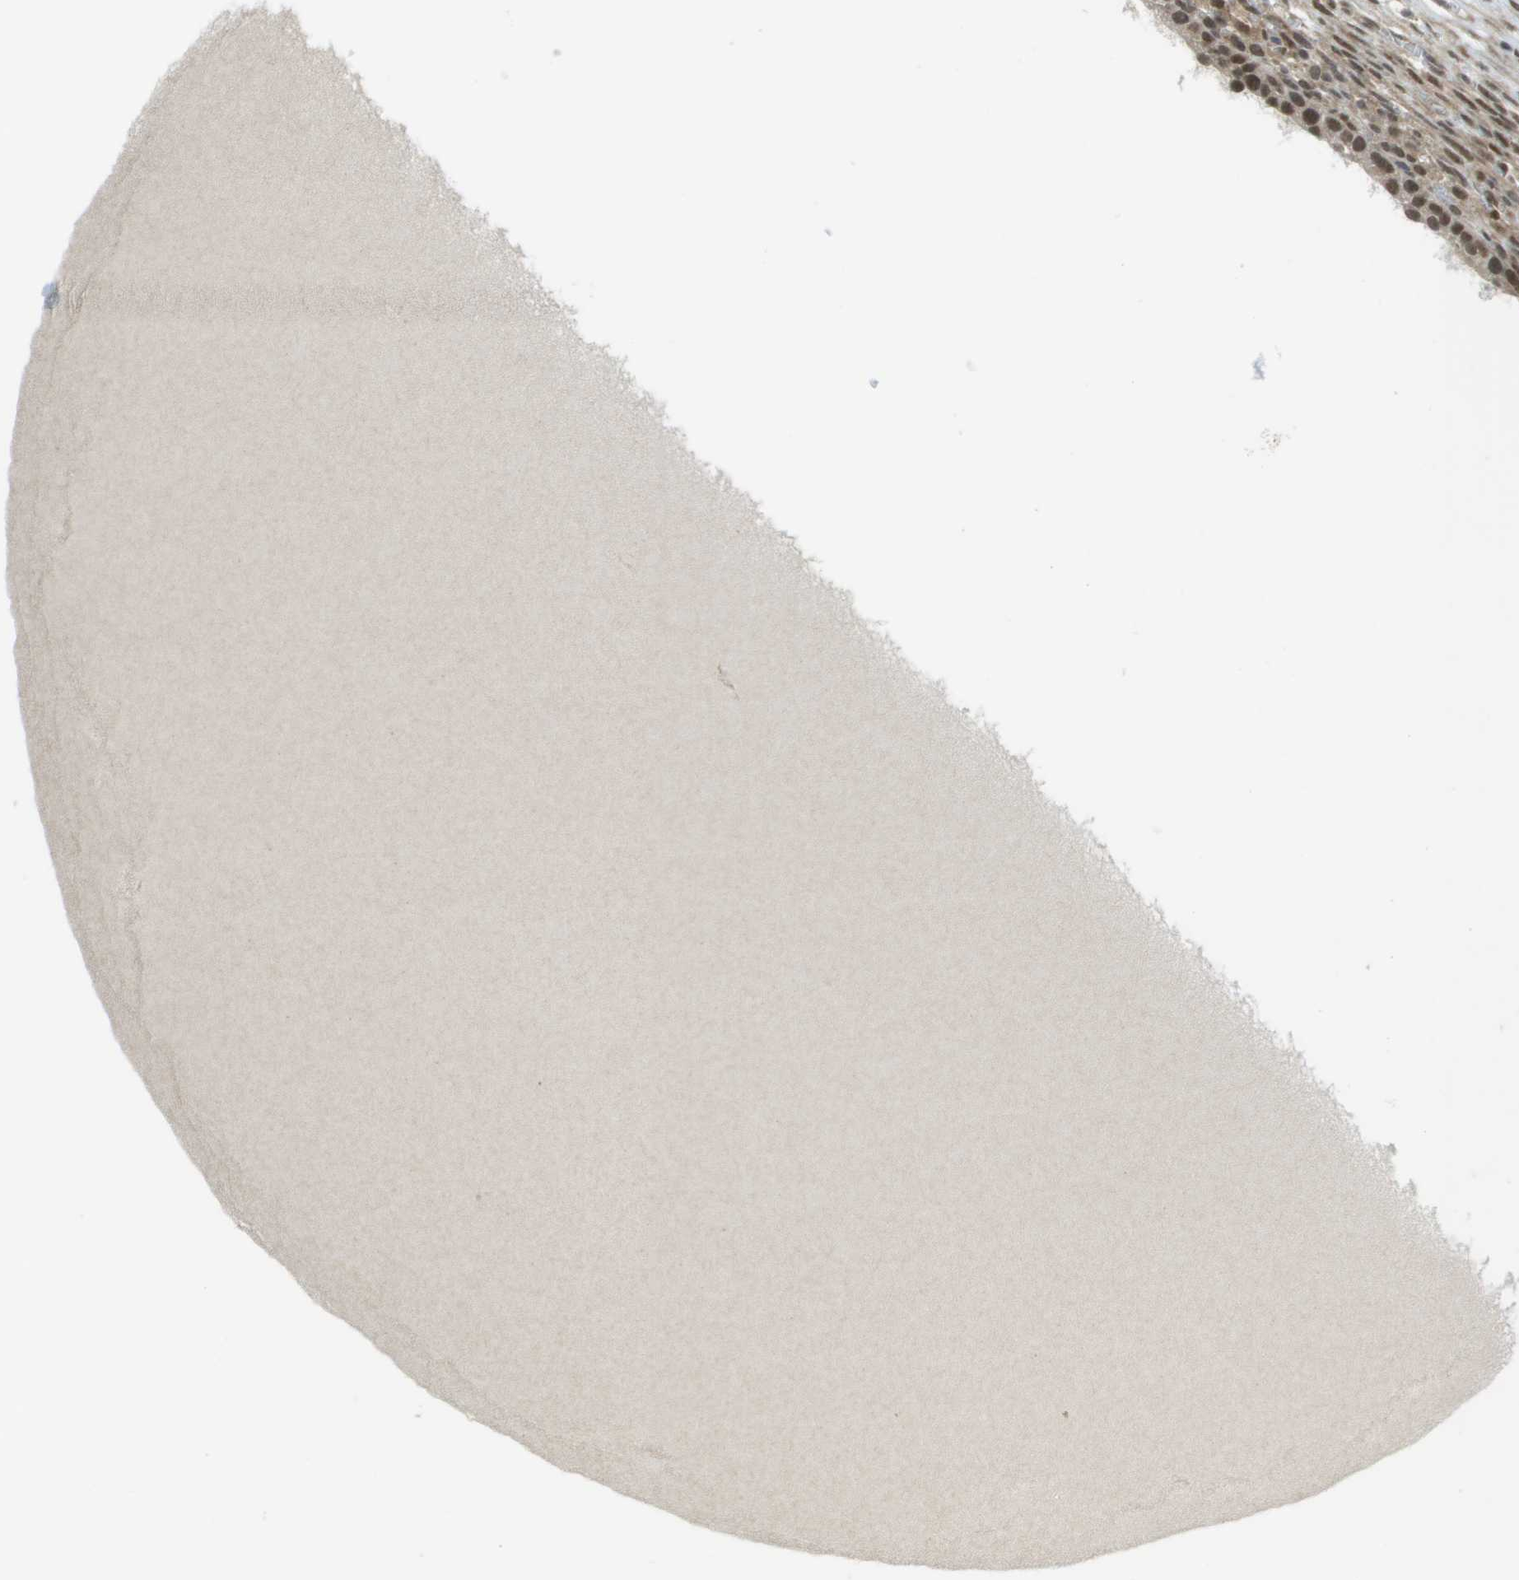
{"staining": {"intensity": "moderate", "quantity": "<25%", "location": "nuclear"}, "tissue": "ovary", "cell_type": "Ovarian stroma cells", "image_type": "normal", "snomed": [{"axis": "morphology", "description": "Normal tissue, NOS"}, {"axis": "topography", "description": "Ovary"}], "caption": "The immunohistochemical stain shows moderate nuclear expression in ovarian stroma cells of unremarkable ovary. The protein of interest is stained brown, and the nuclei are stained in blue (DAB (3,3'-diaminobenzidine) IHC with brightfield microscopy, high magnification).", "gene": "ARID1B", "patient": {"sex": "female", "age": 33}}